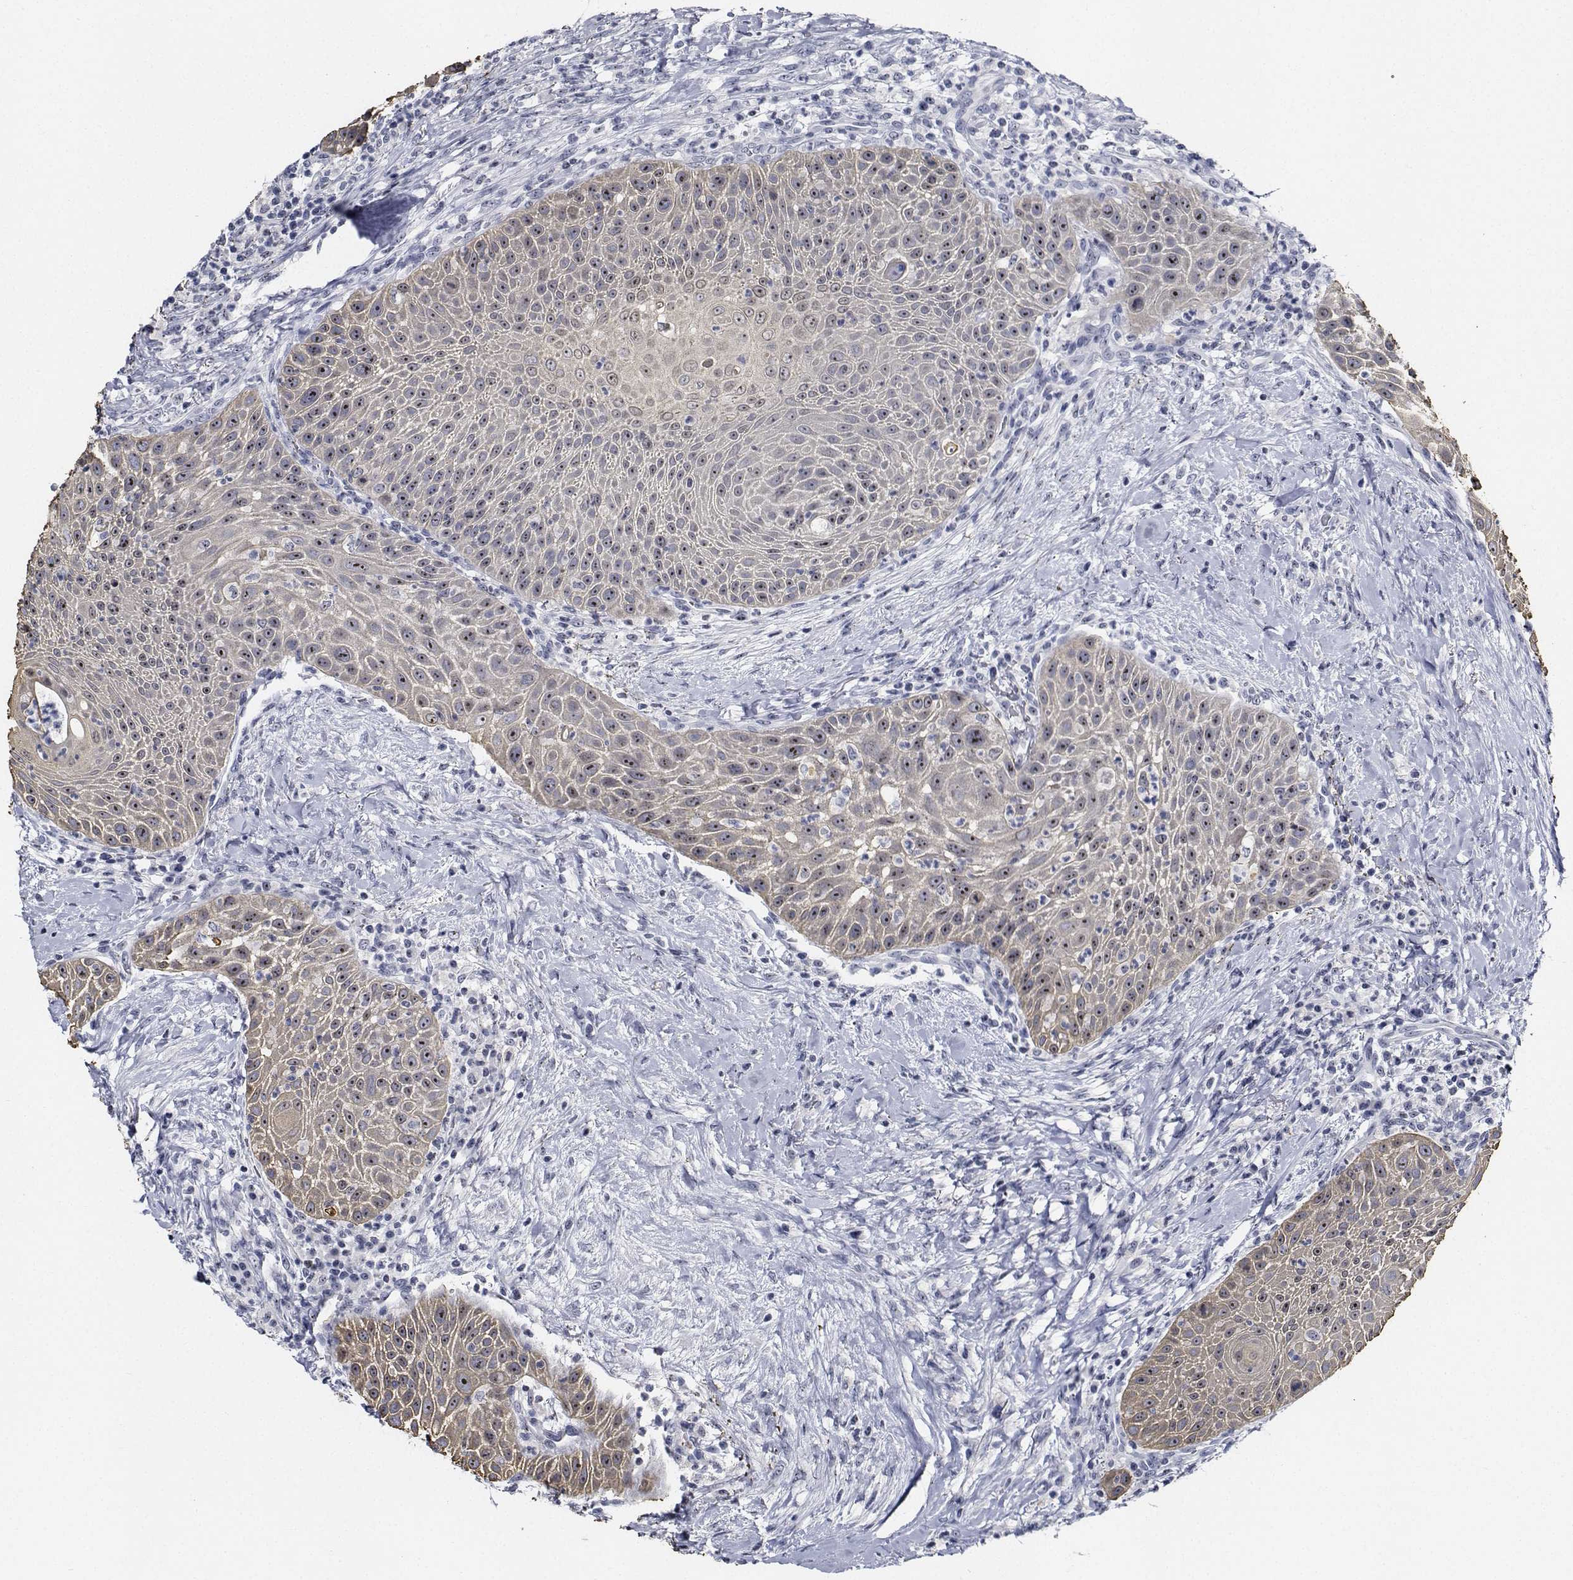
{"staining": {"intensity": "weak", "quantity": ">75%", "location": "nuclear"}, "tissue": "head and neck cancer", "cell_type": "Tumor cells", "image_type": "cancer", "snomed": [{"axis": "morphology", "description": "Squamous cell carcinoma, NOS"}, {"axis": "topography", "description": "Head-Neck"}], "caption": "A histopathology image of head and neck cancer stained for a protein demonstrates weak nuclear brown staining in tumor cells.", "gene": "NVL", "patient": {"sex": "male", "age": 69}}